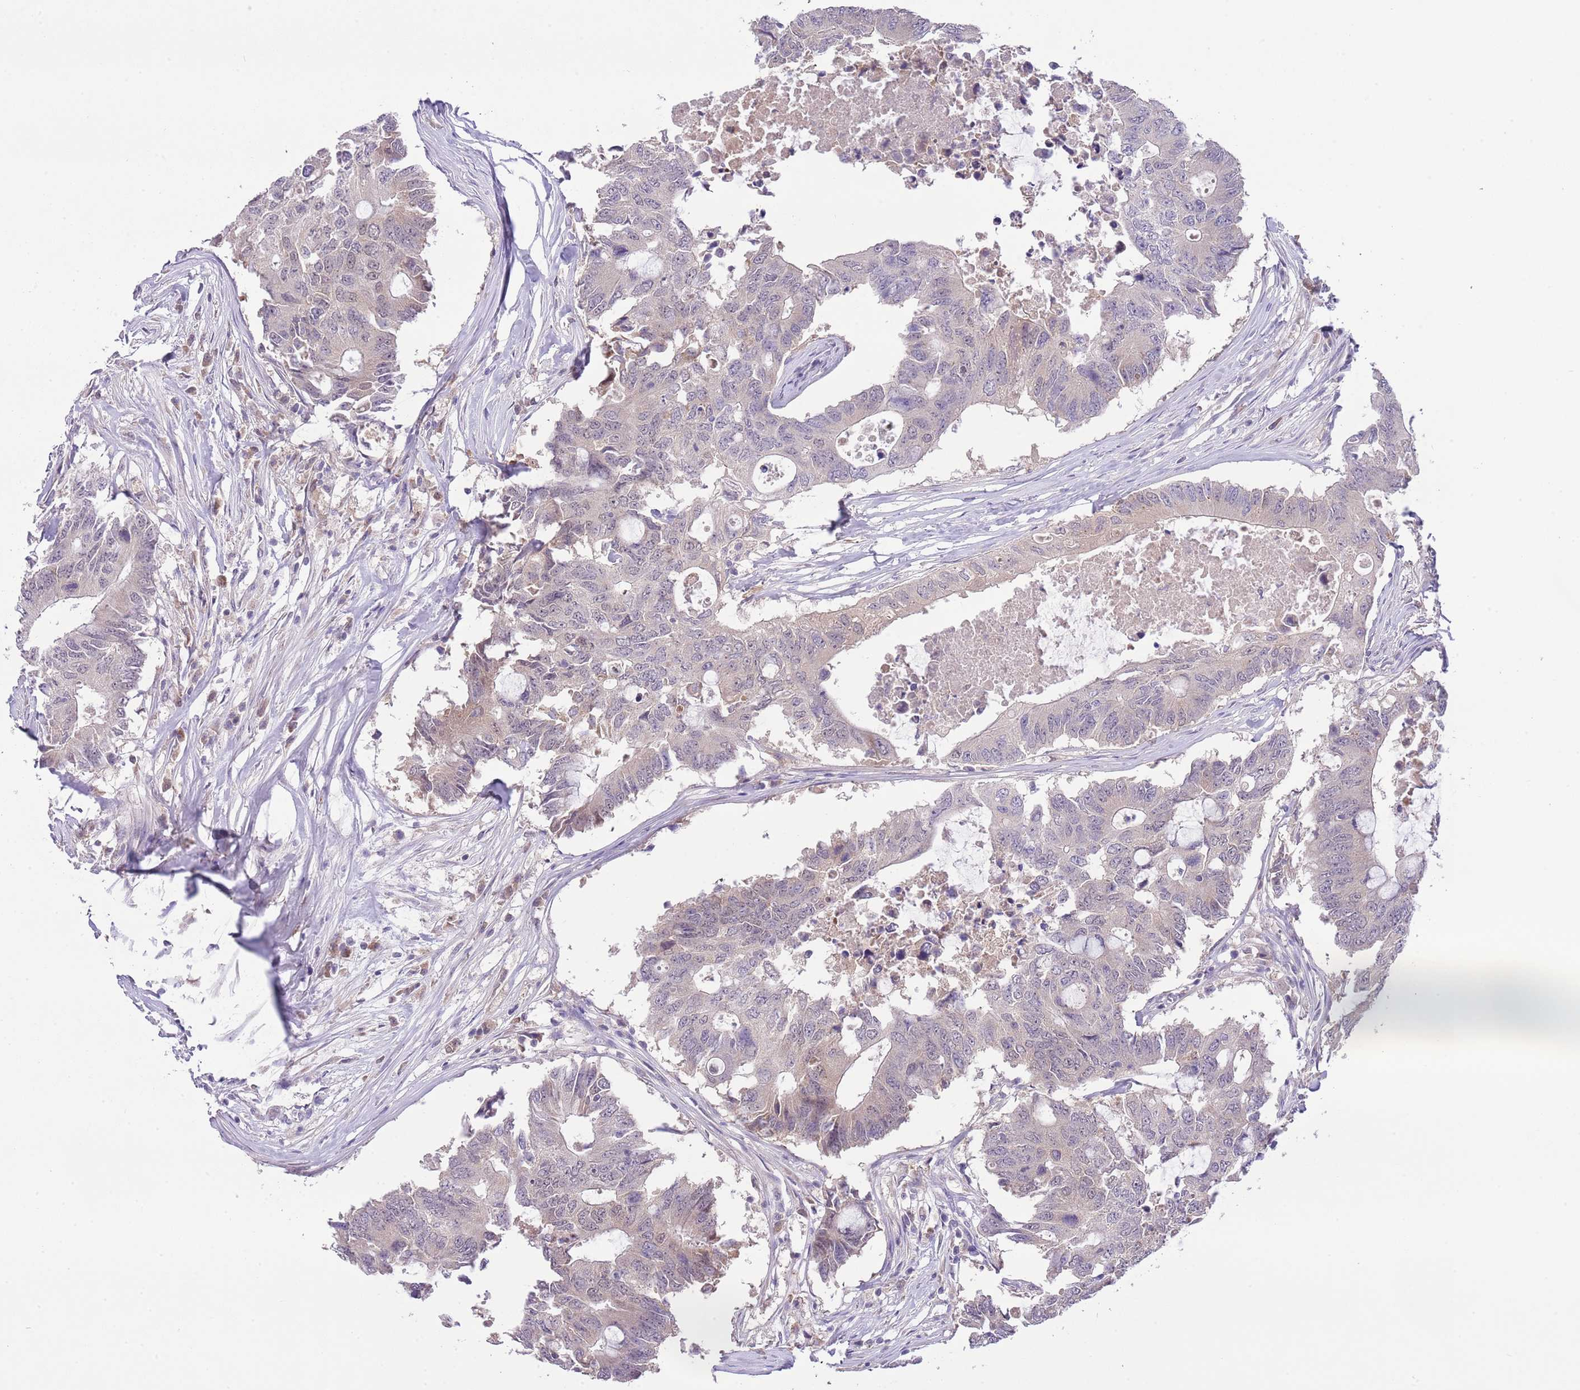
{"staining": {"intensity": "negative", "quantity": "none", "location": "none"}, "tissue": "colorectal cancer", "cell_type": "Tumor cells", "image_type": "cancer", "snomed": [{"axis": "morphology", "description": "Adenocarcinoma, NOS"}, {"axis": "topography", "description": "Colon"}], "caption": "IHC photomicrograph of neoplastic tissue: colorectal adenocarcinoma stained with DAB reveals no significant protein expression in tumor cells.", "gene": "GALK2", "patient": {"sex": "male", "age": 71}}